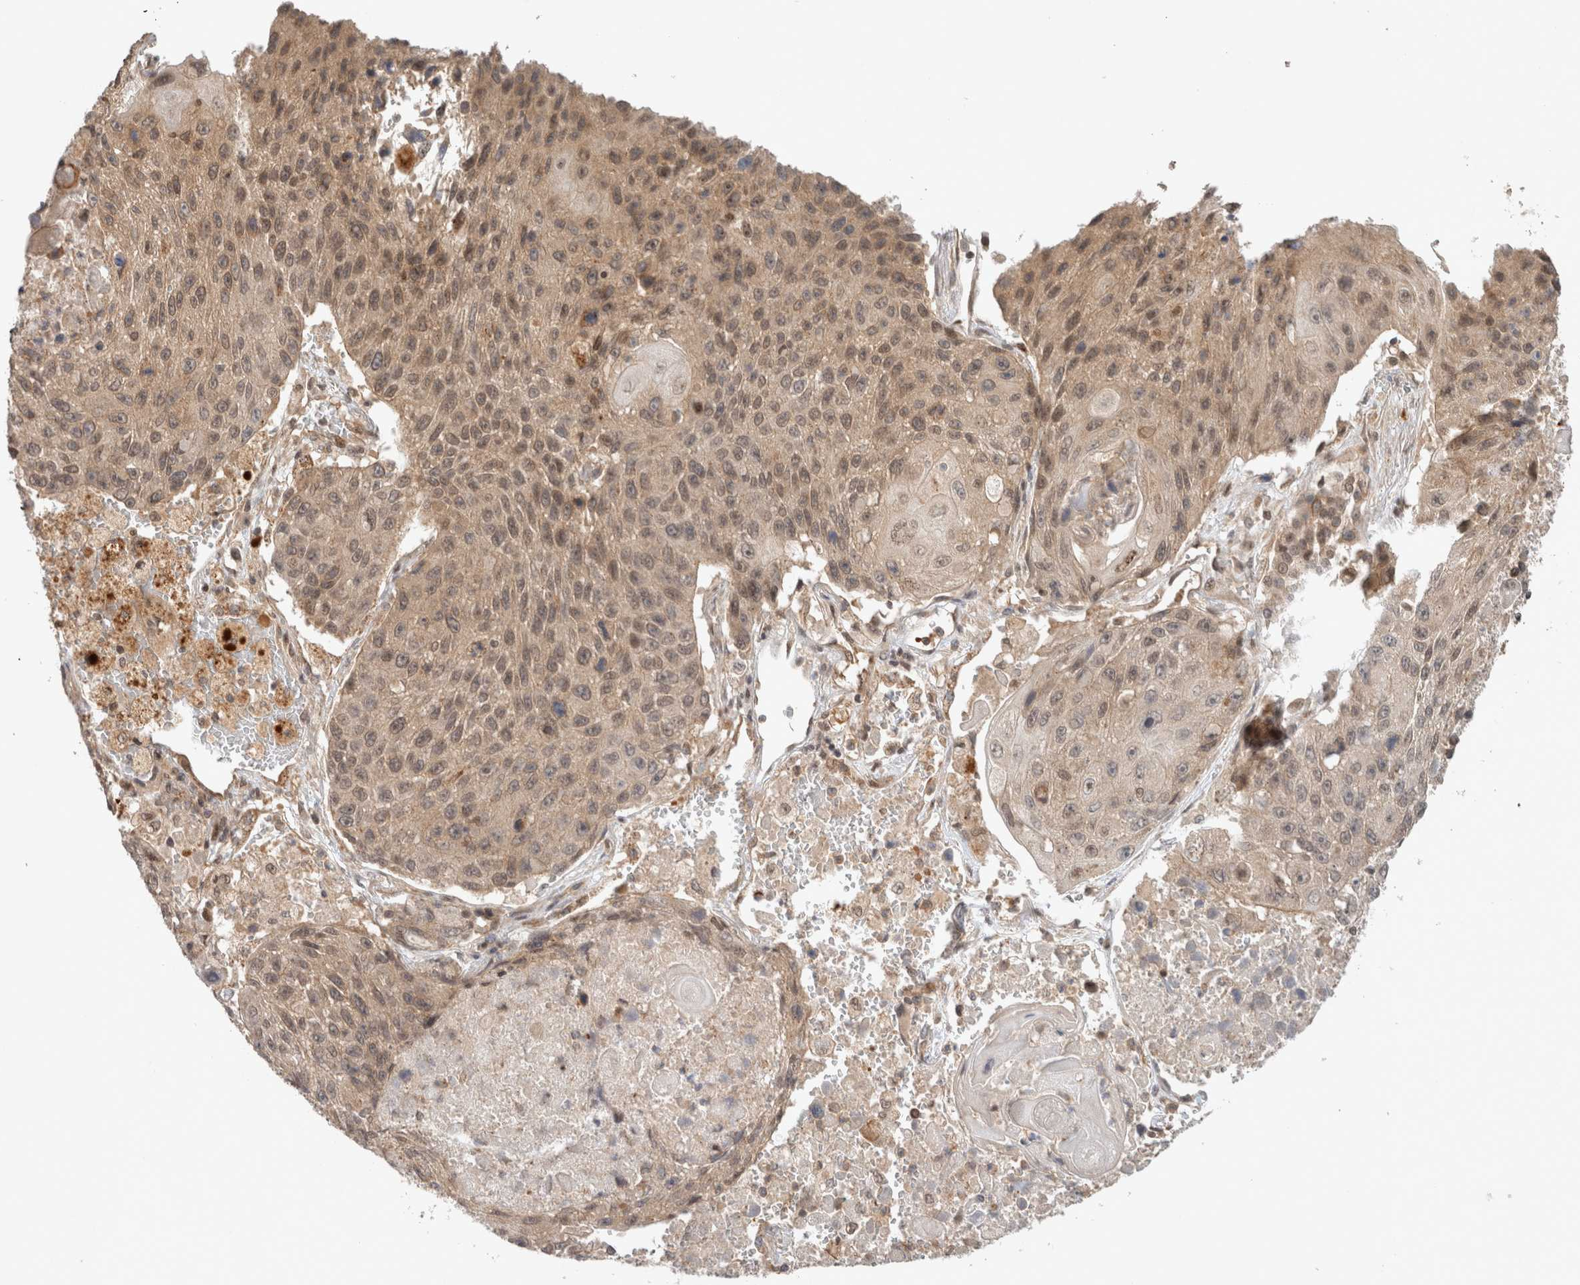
{"staining": {"intensity": "weak", "quantity": "25%-75%", "location": "cytoplasmic/membranous,nuclear"}, "tissue": "lung cancer", "cell_type": "Tumor cells", "image_type": "cancer", "snomed": [{"axis": "morphology", "description": "Squamous cell carcinoma, NOS"}, {"axis": "topography", "description": "Lung"}], "caption": "Immunohistochemistry of lung cancer (squamous cell carcinoma) reveals low levels of weak cytoplasmic/membranous and nuclear staining in approximately 25%-75% of tumor cells.", "gene": "CAAP1", "patient": {"sex": "male", "age": 61}}